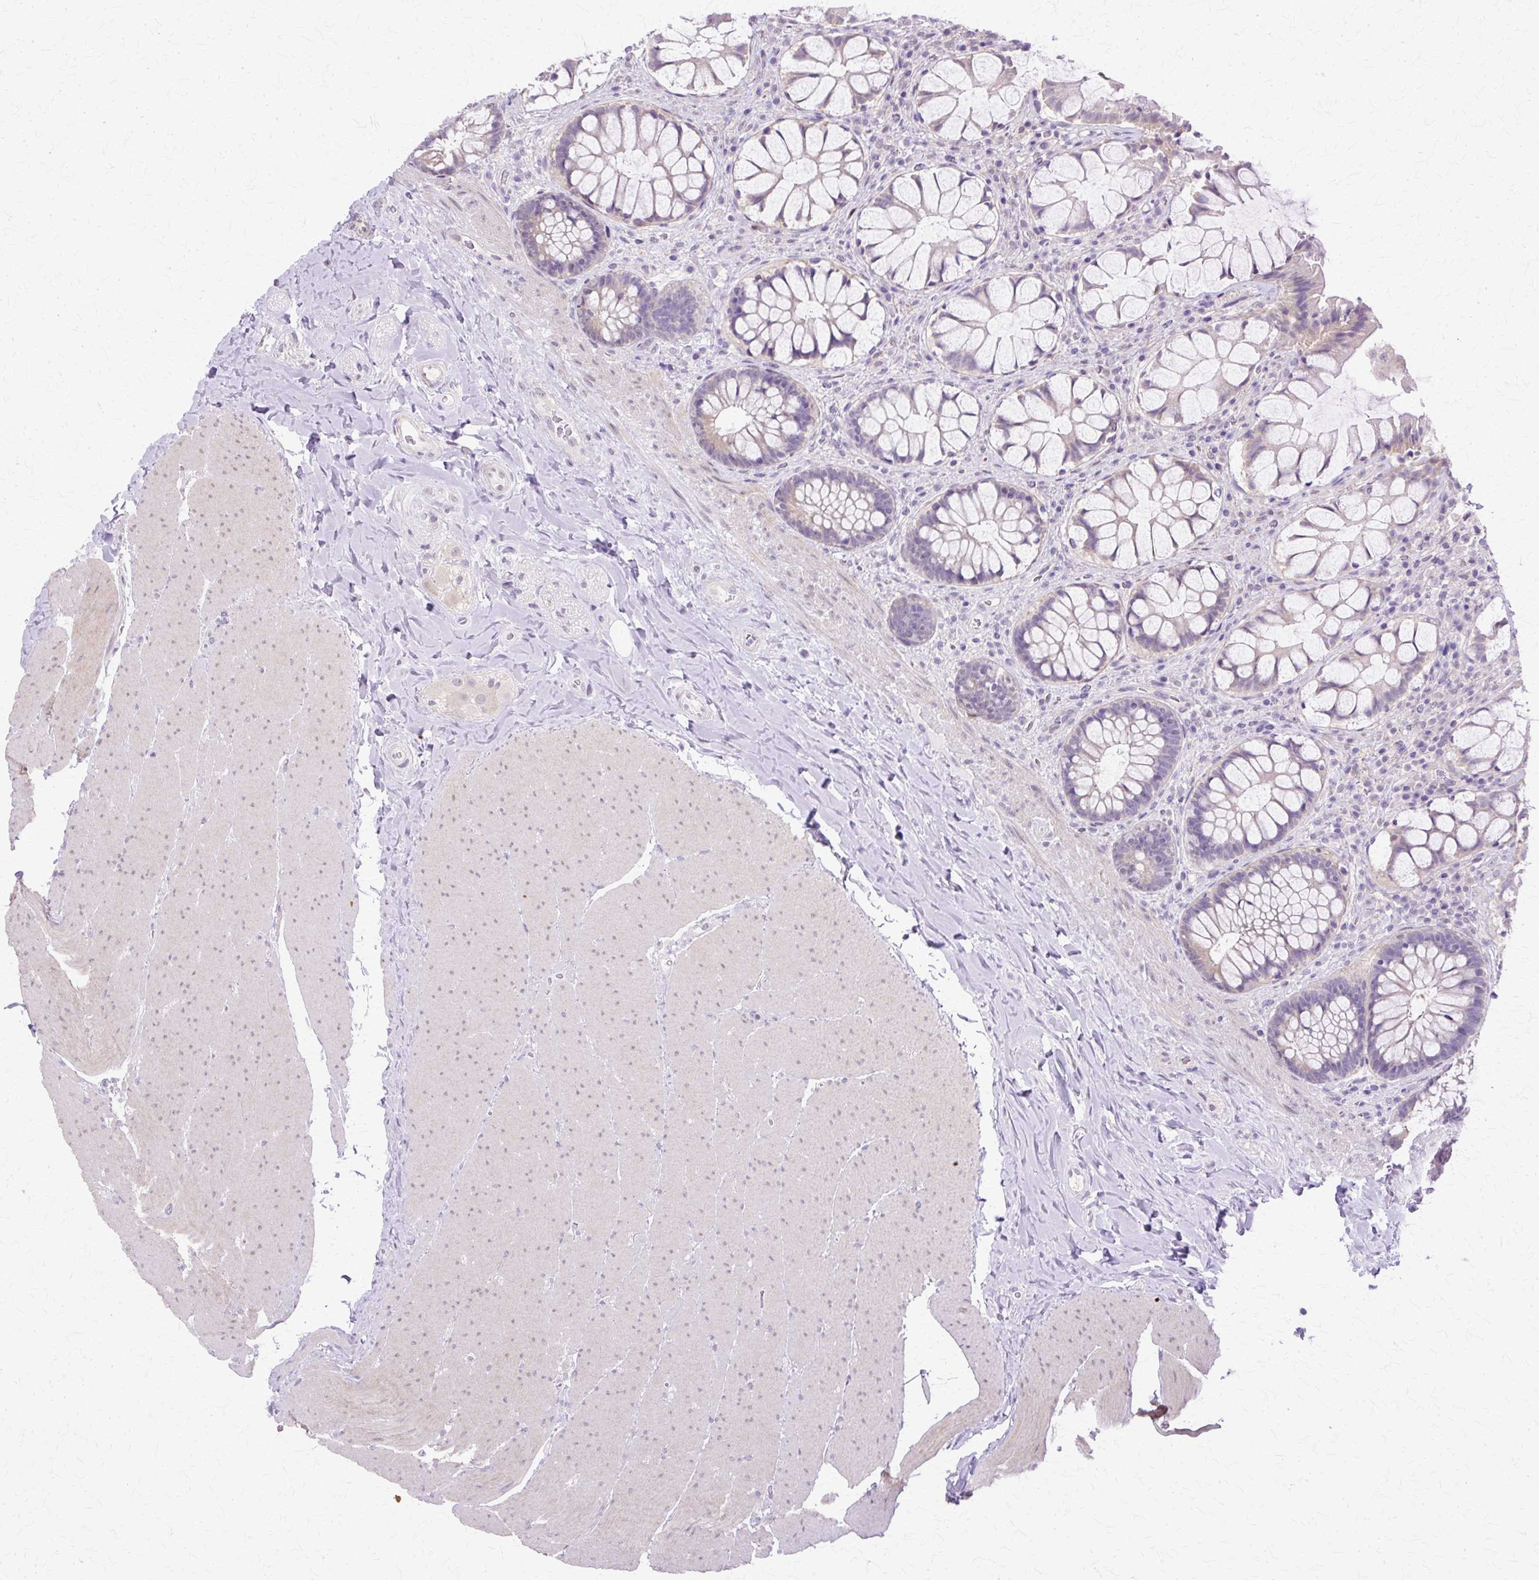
{"staining": {"intensity": "weak", "quantity": "25%-75%", "location": "cytoplasmic/membranous"}, "tissue": "rectum", "cell_type": "Glandular cells", "image_type": "normal", "snomed": [{"axis": "morphology", "description": "Normal tissue, NOS"}, {"axis": "topography", "description": "Rectum"}], "caption": "This histopathology image displays IHC staining of unremarkable rectum, with low weak cytoplasmic/membranous expression in about 25%-75% of glandular cells.", "gene": "HSPA1A", "patient": {"sex": "female", "age": 58}}